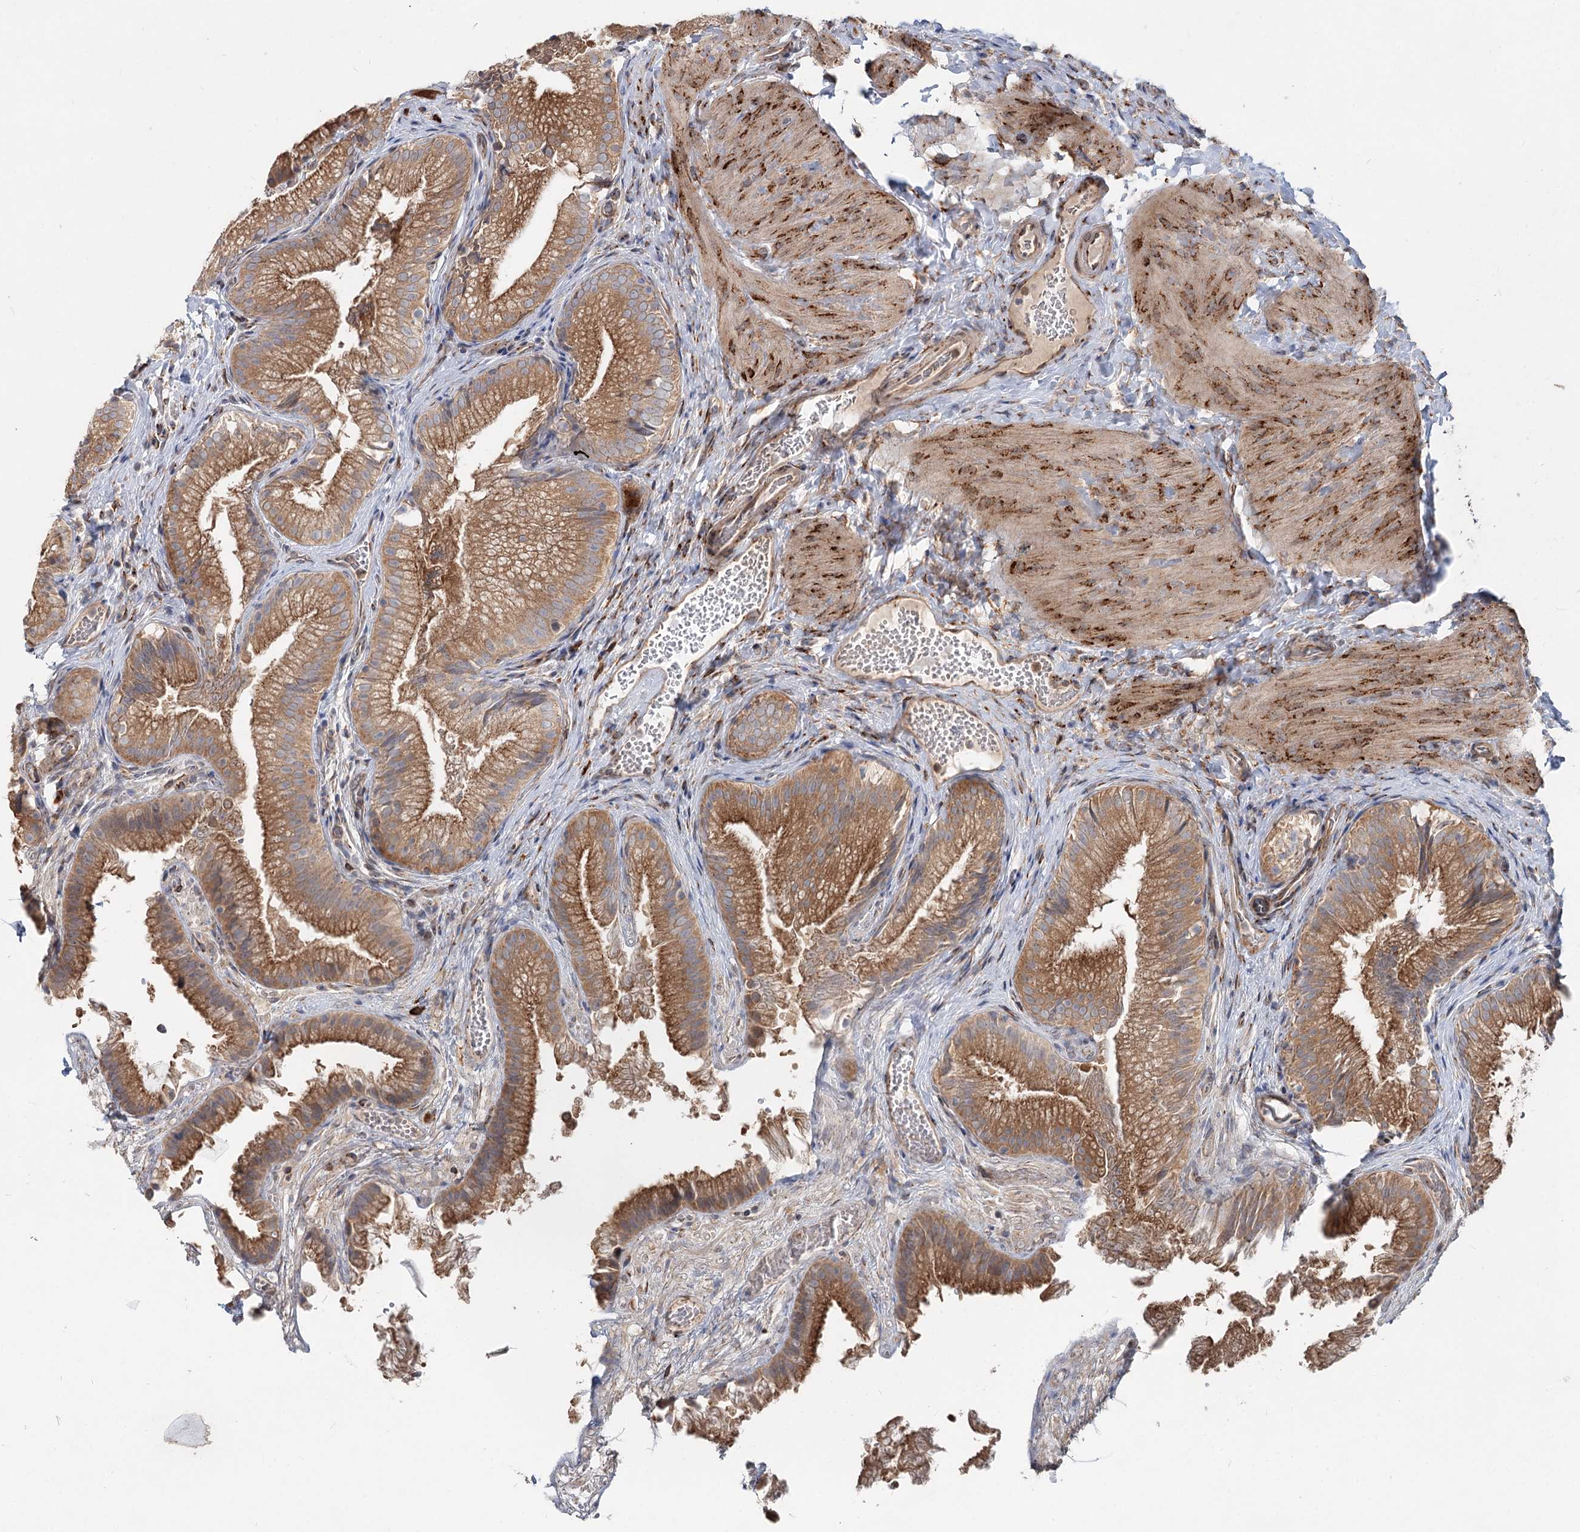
{"staining": {"intensity": "moderate", "quantity": ">75%", "location": "cytoplasmic/membranous"}, "tissue": "gallbladder", "cell_type": "Glandular cells", "image_type": "normal", "snomed": [{"axis": "morphology", "description": "Normal tissue, NOS"}, {"axis": "topography", "description": "Gallbladder"}], "caption": "DAB (3,3'-diaminobenzidine) immunohistochemical staining of normal gallbladder demonstrates moderate cytoplasmic/membranous protein positivity in about >75% of glandular cells.", "gene": "SPART", "patient": {"sex": "female", "age": 30}}